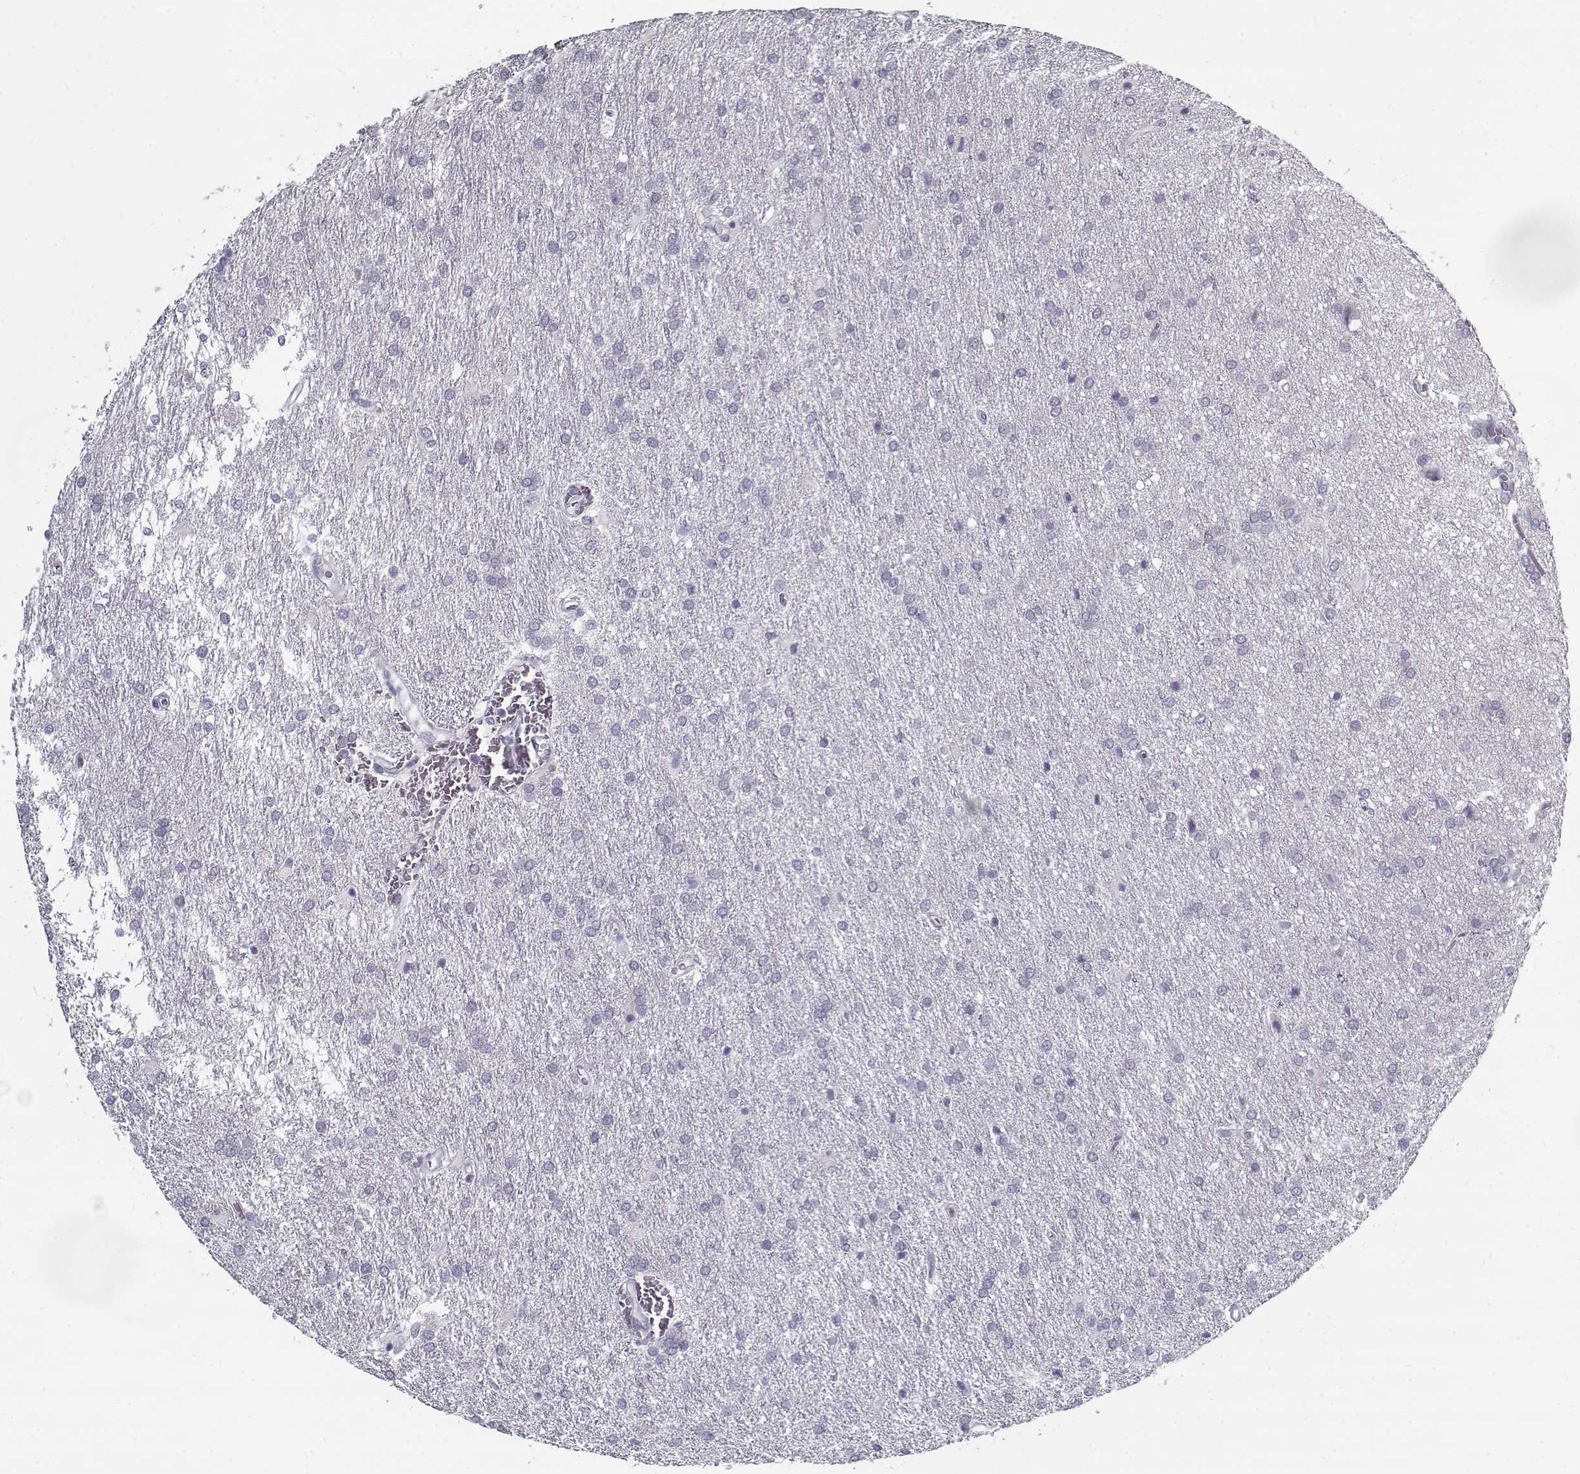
{"staining": {"intensity": "negative", "quantity": "none", "location": "none"}, "tissue": "glioma", "cell_type": "Tumor cells", "image_type": "cancer", "snomed": [{"axis": "morphology", "description": "Glioma, malignant, Low grade"}, {"axis": "topography", "description": "Brain"}], "caption": "Tumor cells are negative for brown protein staining in glioma.", "gene": "RNF32", "patient": {"sex": "female", "age": 32}}